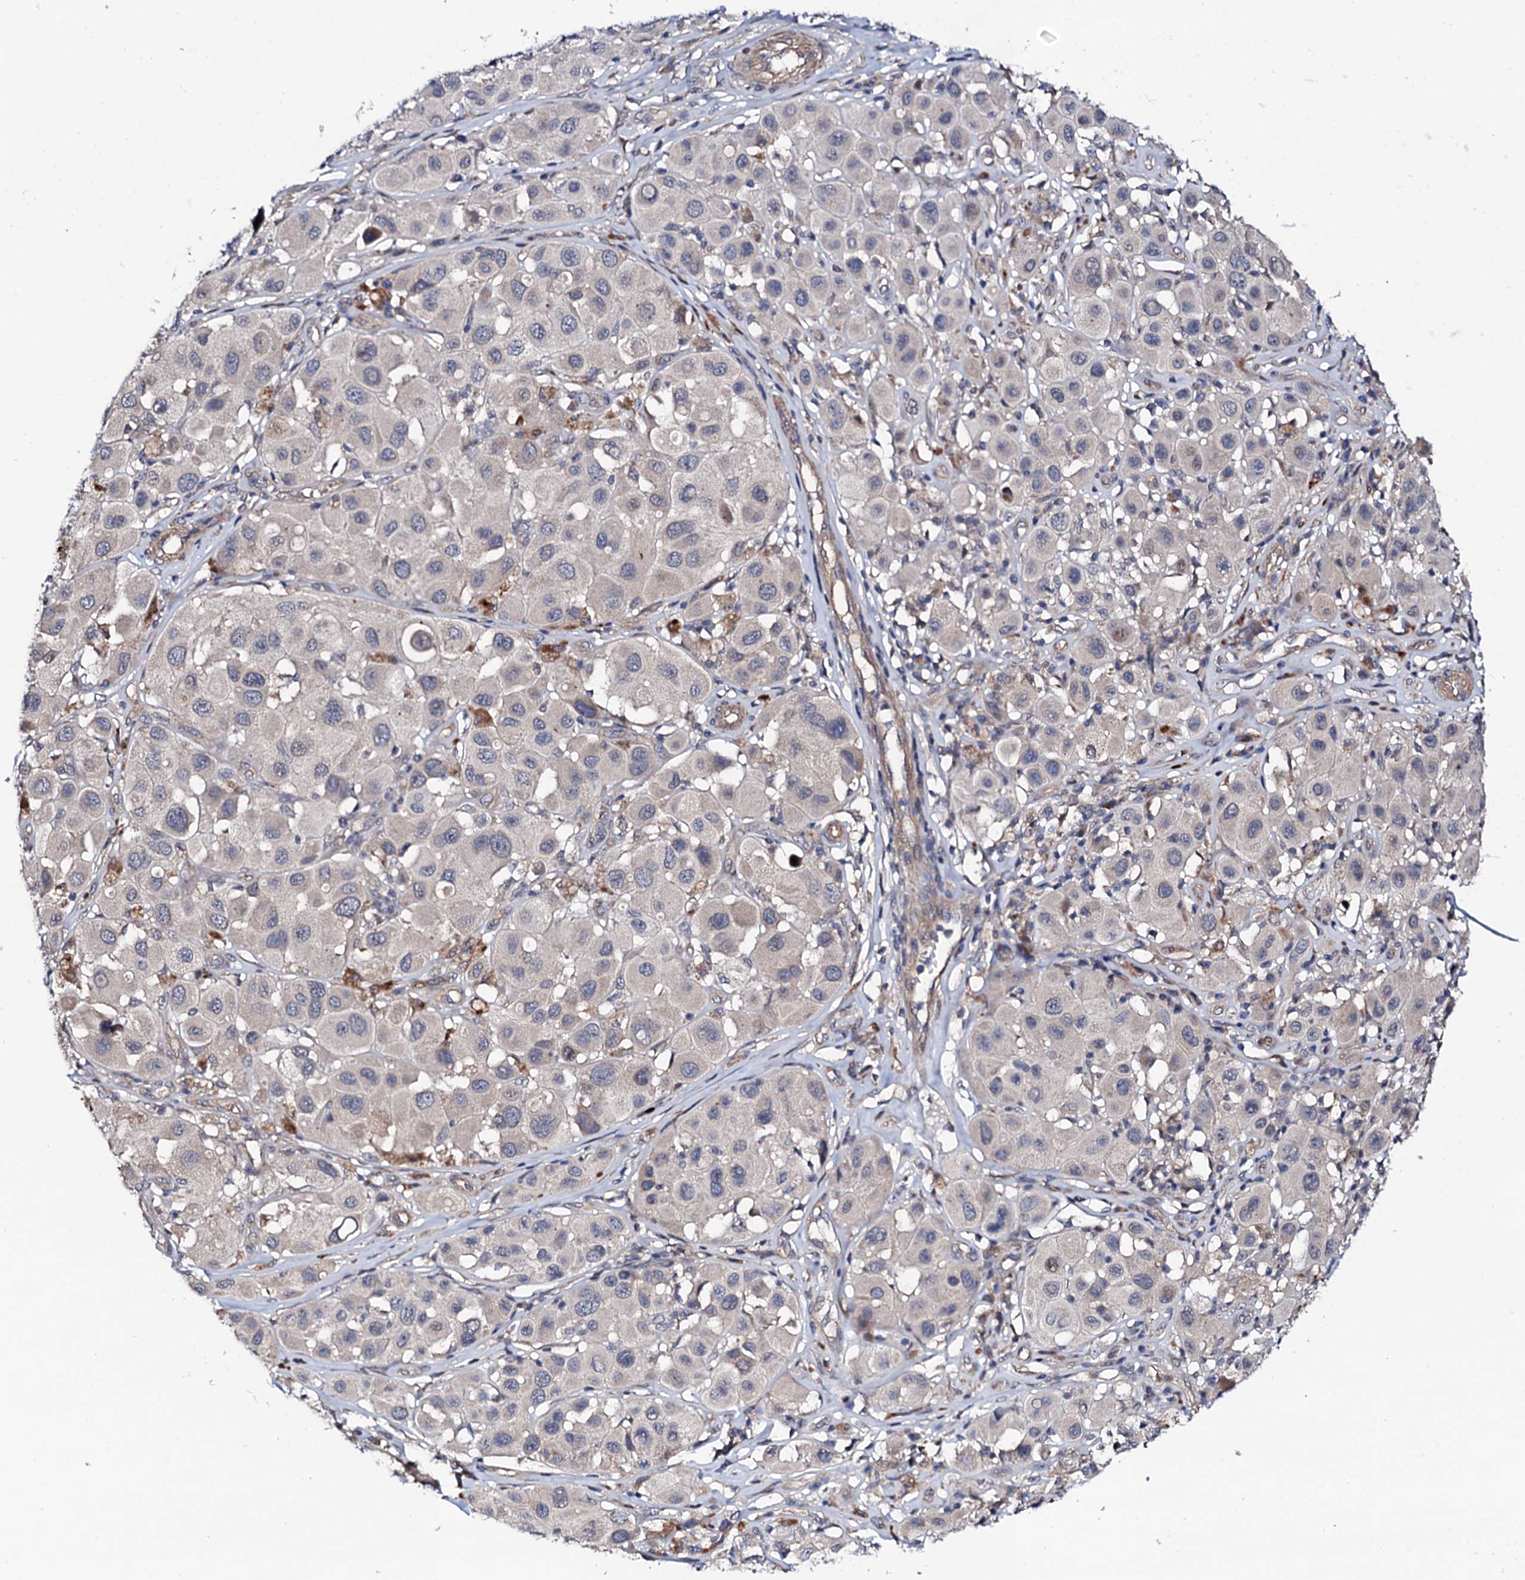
{"staining": {"intensity": "negative", "quantity": "none", "location": "none"}, "tissue": "melanoma", "cell_type": "Tumor cells", "image_type": "cancer", "snomed": [{"axis": "morphology", "description": "Malignant melanoma, Metastatic site"}, {"axis": "topography", "description": "Skin"}], "caption": "Tumor cells are negative for brown protein staining in malignant melanoma (metastatic site).", "gene": "CIAO2A", "patient": {"sex": "male", "age": 41}}